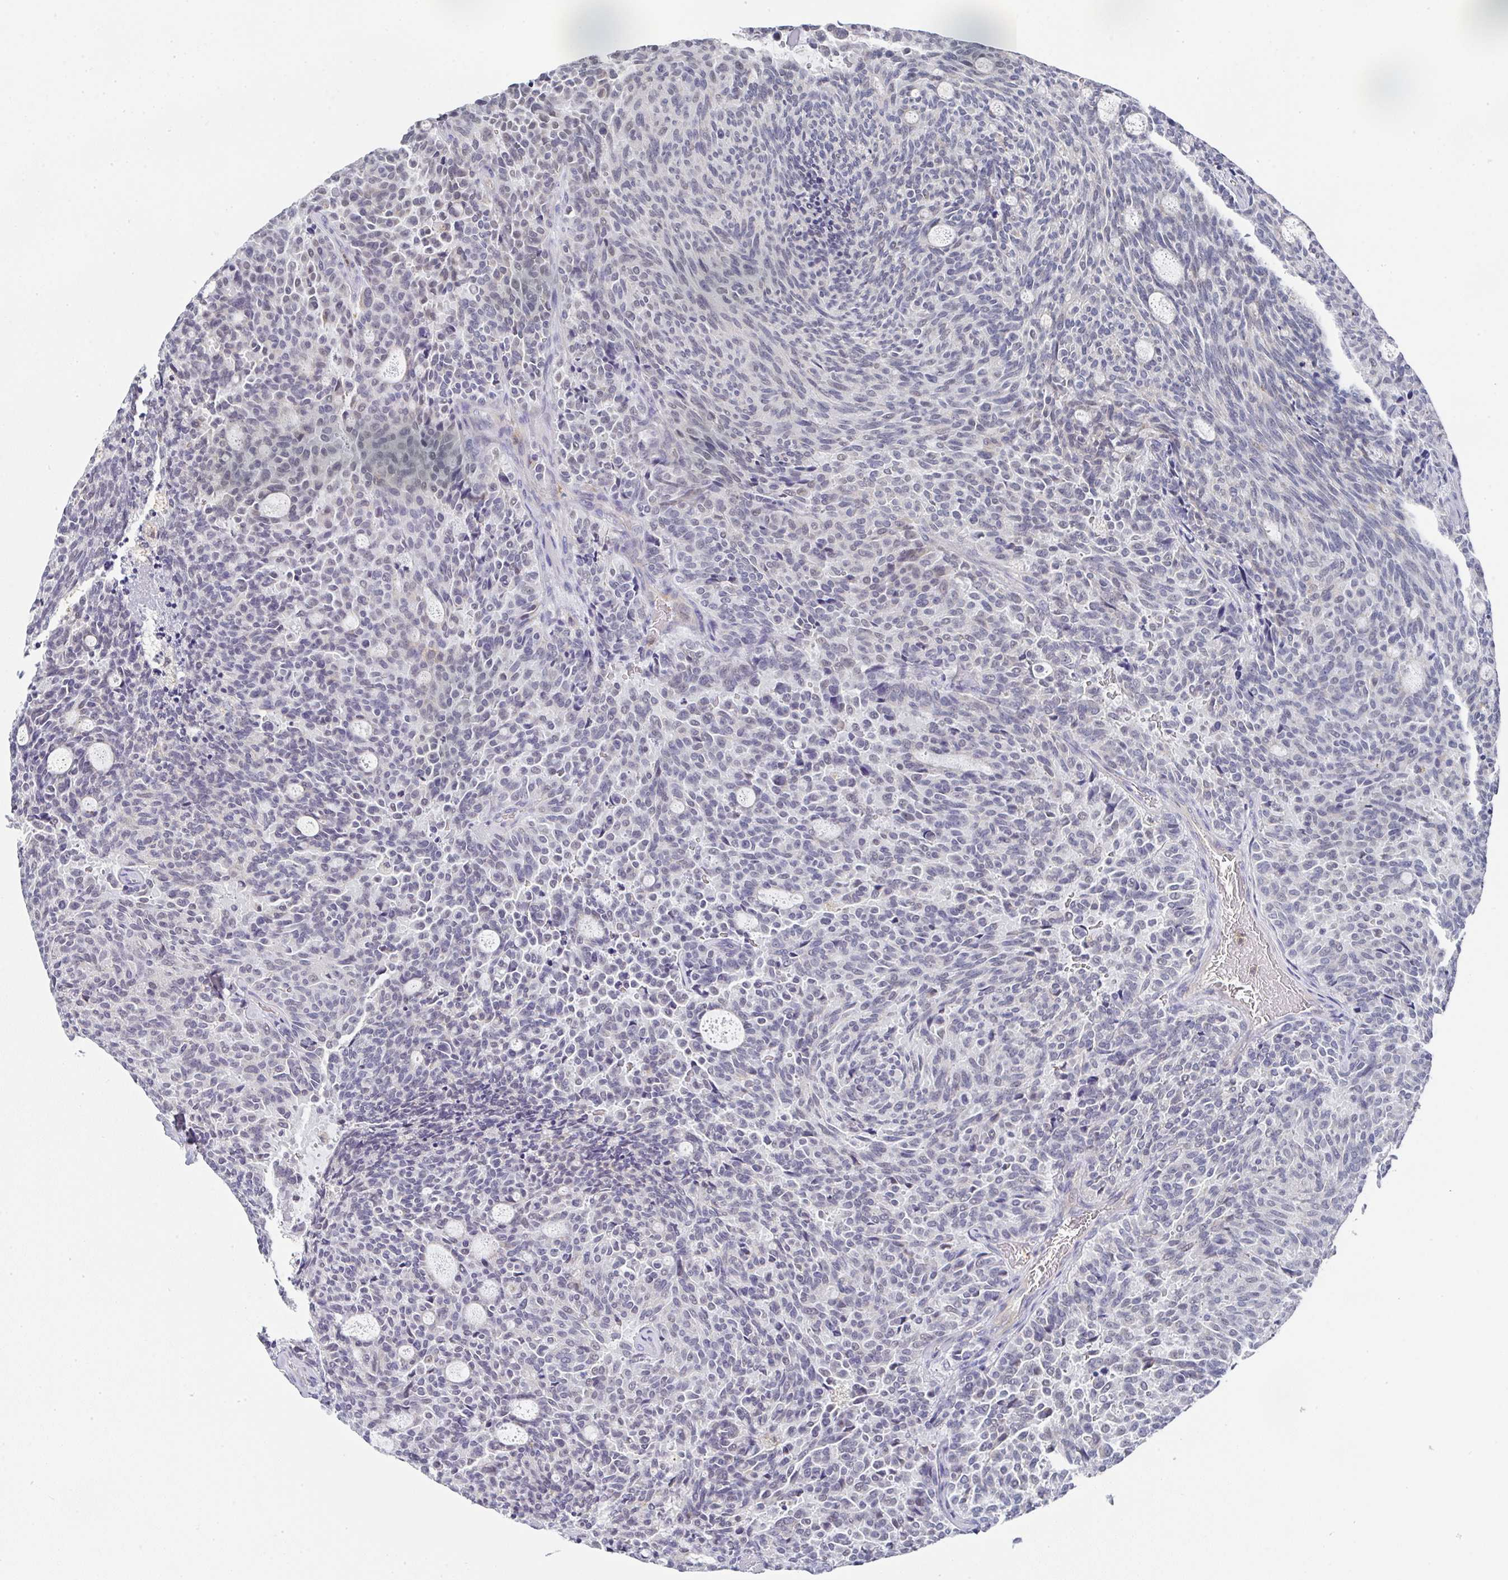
{"staining": {"intensity": "negative", "quantity": "none", "location": "none"}, "tissue": "carcinoid", "cell_type": "Tumor cells", "image_type": "cancer", "snomed": [{"axis": "morphology", "description": "Carcinoid, malignant, NOS"}, {"axis": "topography", "description": "Pancreas"}], "caption": "Tumor cells show no significant staining in malignant carcinoid. (DAB immunohistochemistry, high magnification).", "gene": "NCF1", "patient": {"sex": "female", "age": 54}}